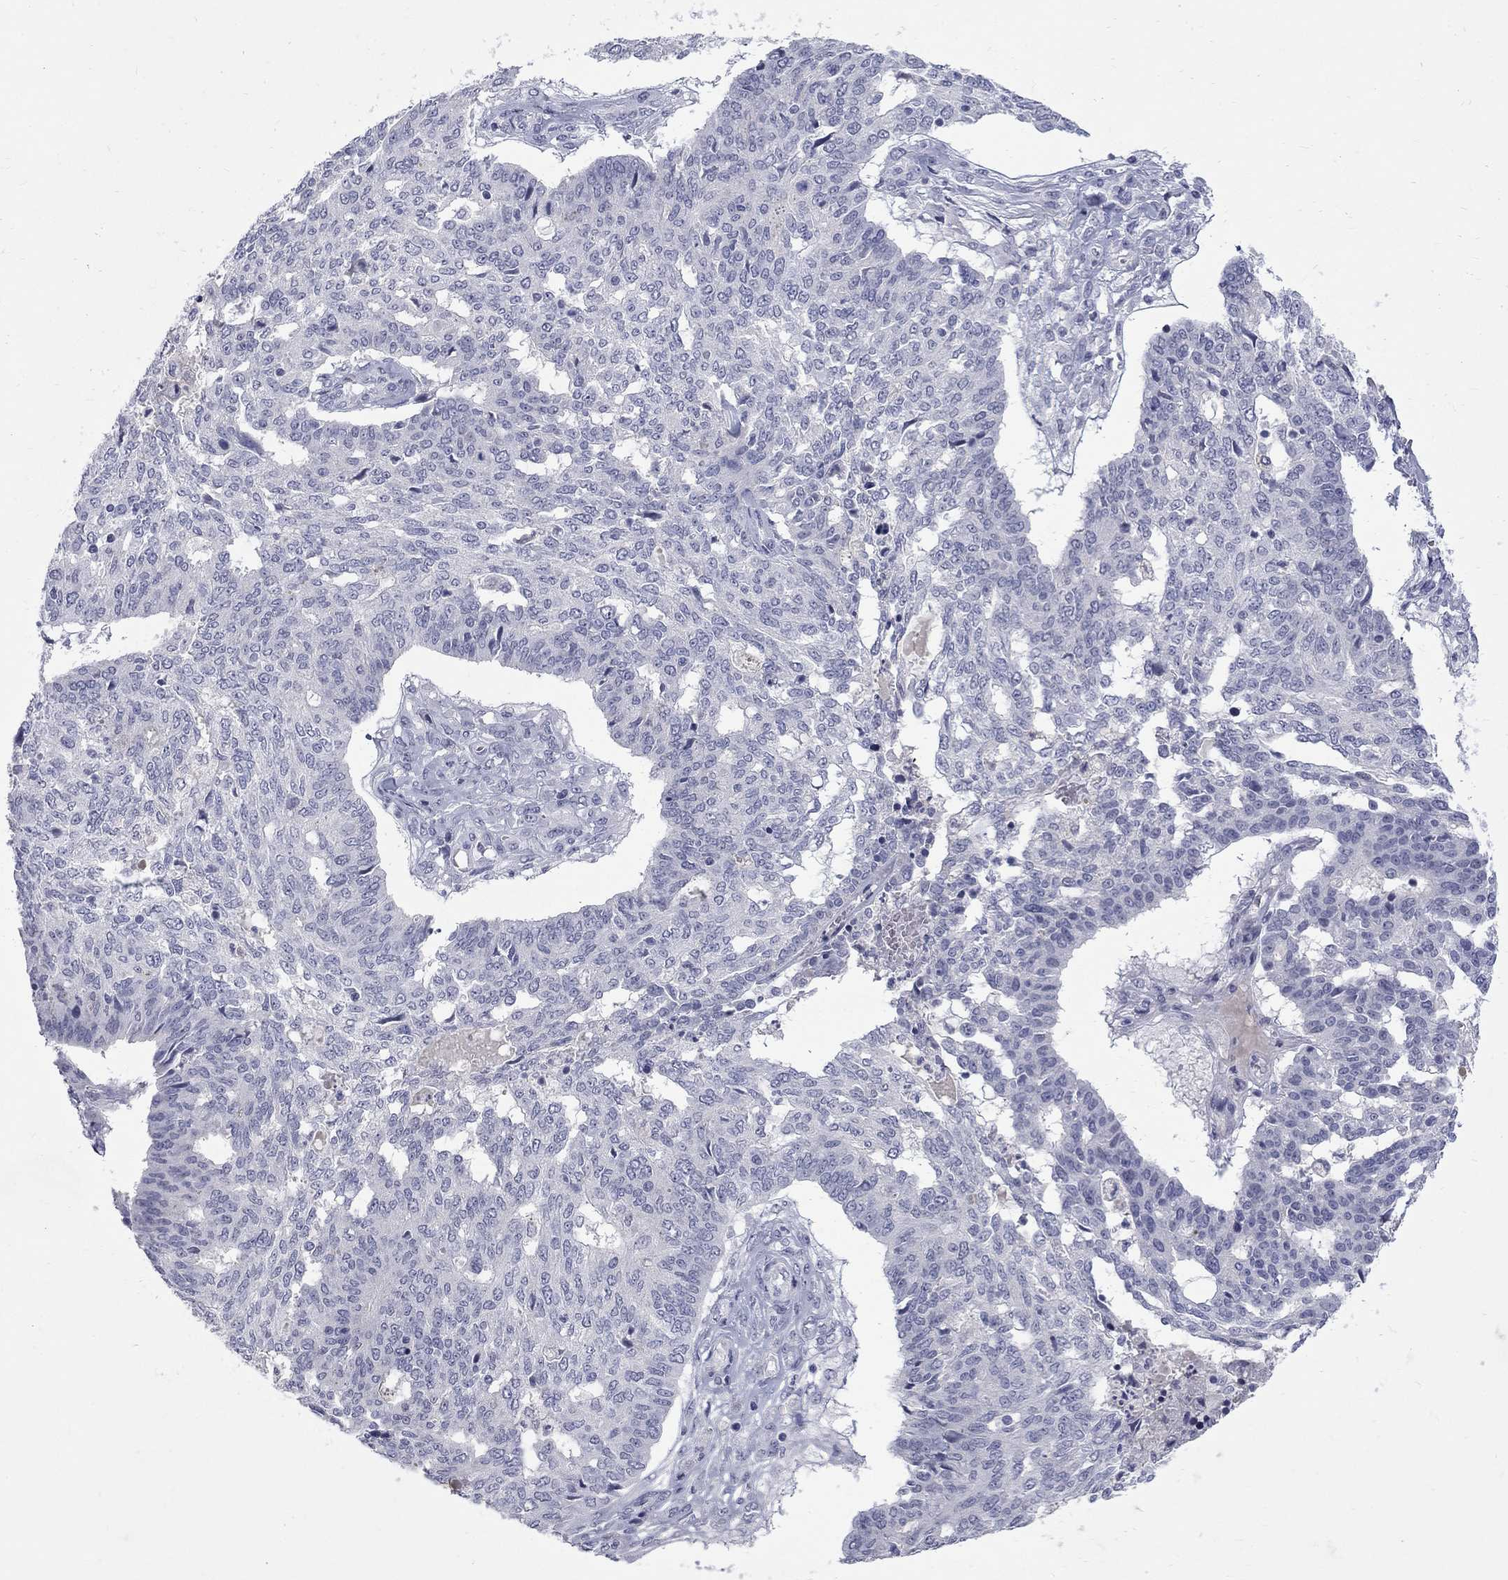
{"staining": {"intensity": "negative", "quantity": "none", "location": "none"}, "tissue": "ovarian cancer", "cell_type": "Tumor cells", "image_type": "cancer", "snomed": [{"axis": "morphology", "description": "Cystadenocarcinoma, serous, NOS"}, {"axis": "topography", "description": "Ovary"}], "caption": "Protein analysis of ovarian serous cystadenocarcinoma exhibits no significant staining in tumor cells.", "gene": "CTNND2", "patient": {"sex": "female", "age": 67}}